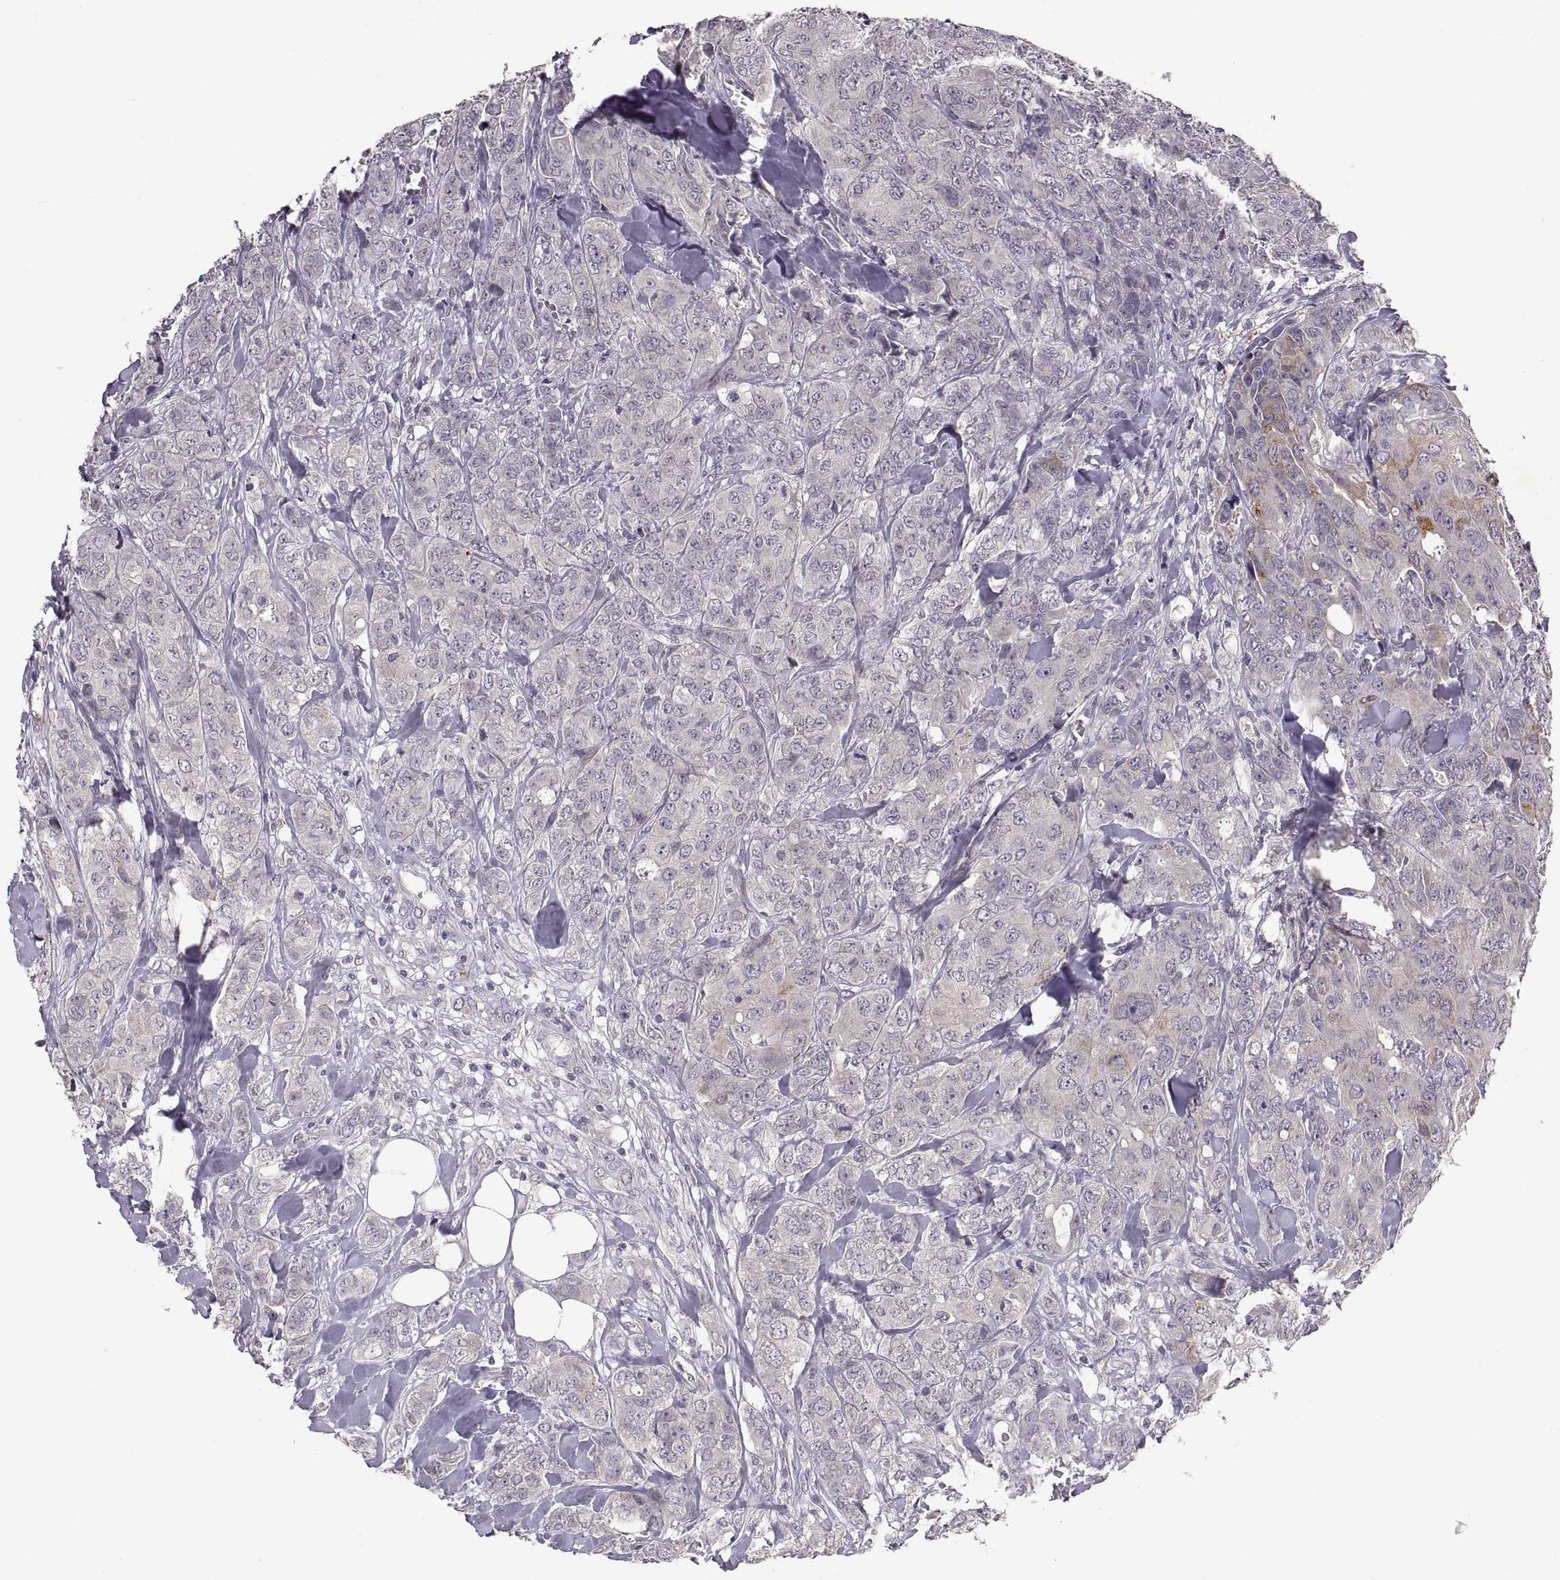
{"staining": {"intensity": "weak", "quantity": "<25%", "location": "cytoplasmic/membranous"}, "tissue": "breast cancer", "cell_type": "Tumor cells", "image_type": "cancer", "snomed": [{"axis": "morphology", "description": "Duct carcinoma"}, {"axis": "topography", "description": "Breast"}], "caption": "DAB immunohistochemical staining of human breast cancer reveals no significant staining in tumor cells.", "gene": "HMGCR", "patient": {"sex": "female", "age": 43}}